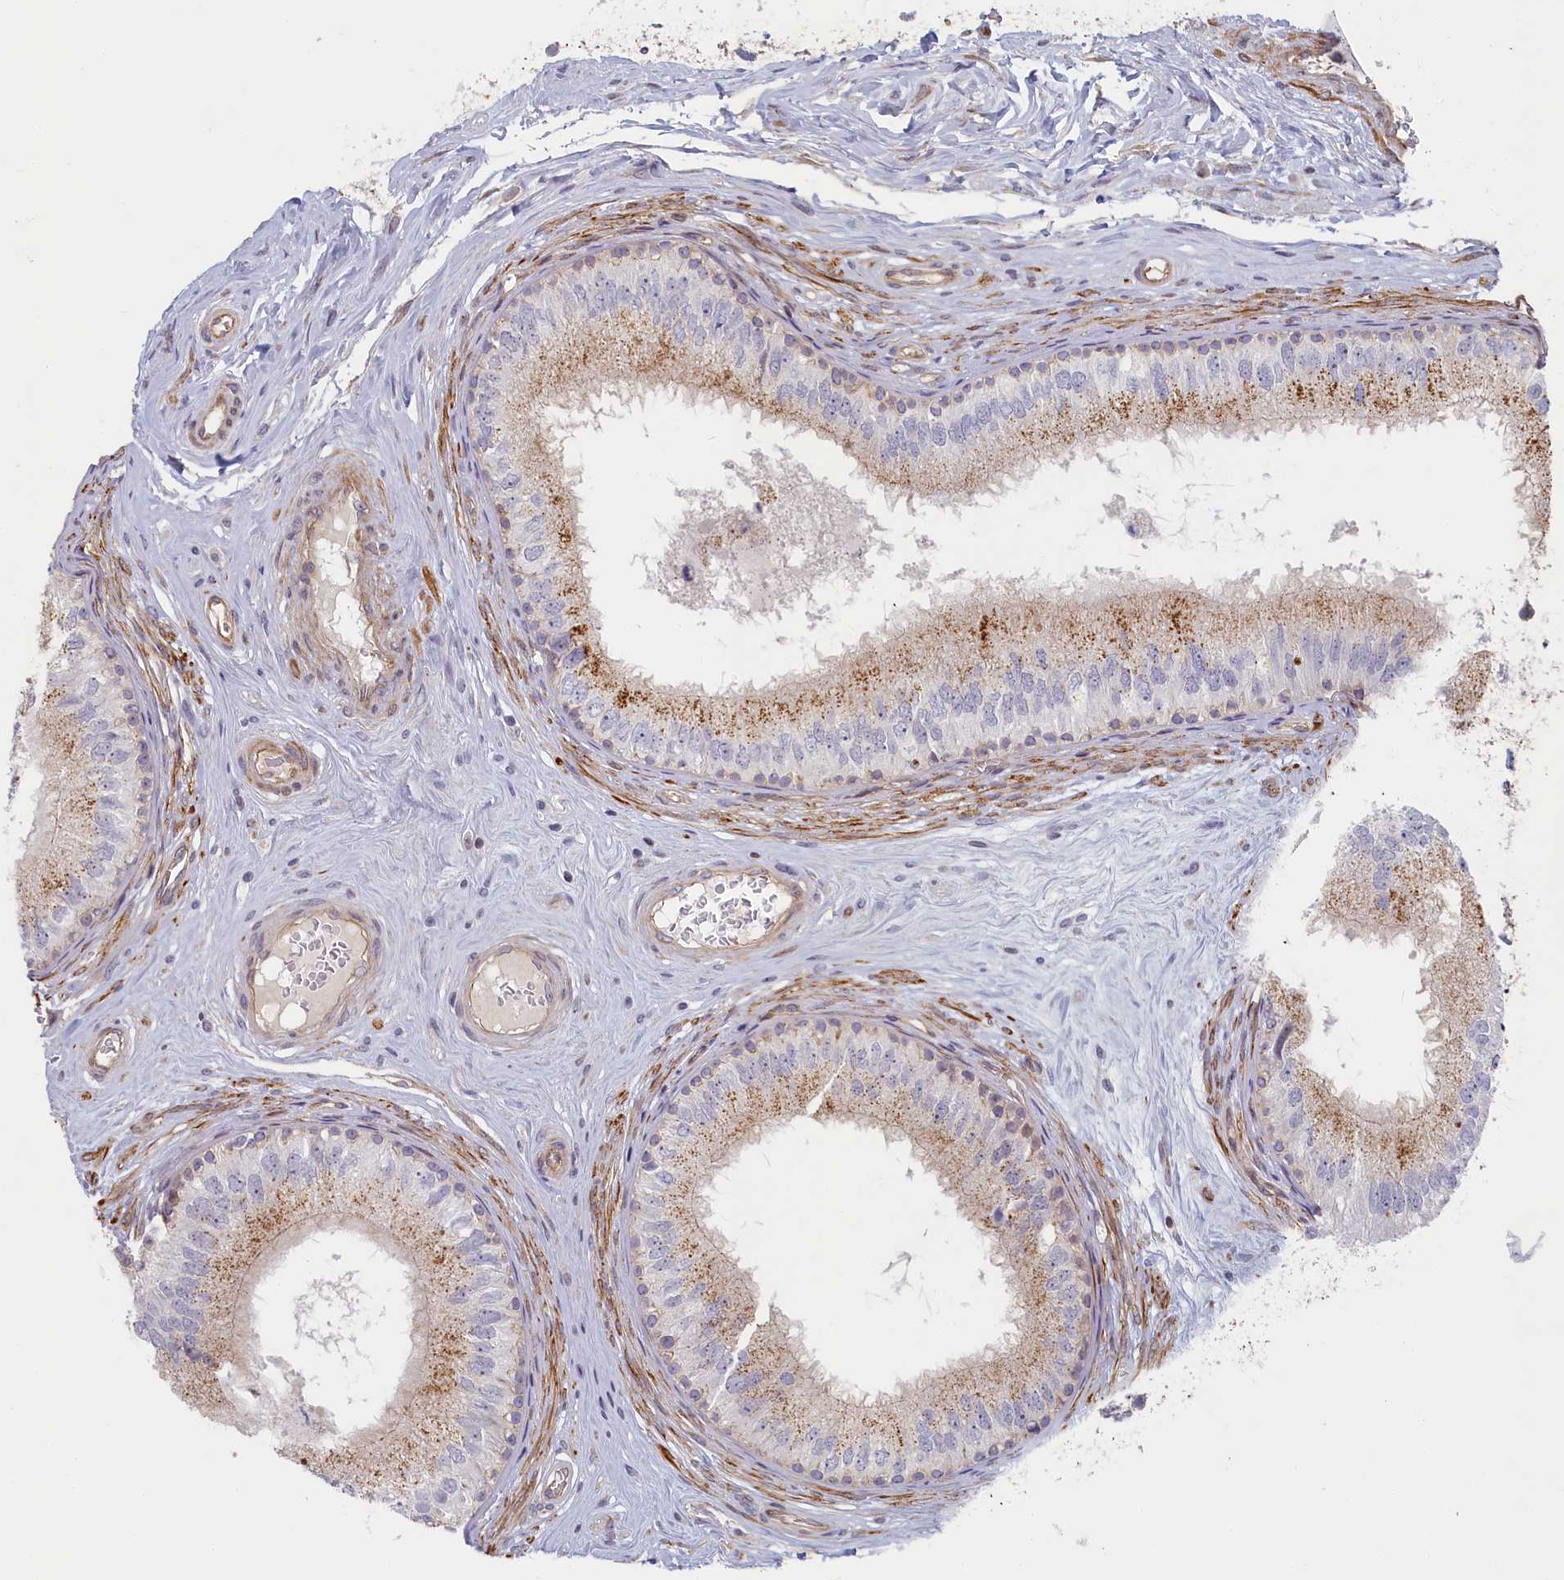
{"staining": {"intensity": "moderate", "quantity": "25%-75%", "location": "cytoplasmic/membranous"}, "tissue": "epididymis", "cell_type": "Glandular cells", "image_type": "normal", "snomed": [{"axis": "morphology", "description": "Normal tissue, NOS"}, {"axis": "topography", "description": "Epididymis"}], "caption": "Immunohistochemical staining of unremarkable epididymis shows 25%-75% levels of moderate cytoplasmic/membranous protein expression in about 25%-75% of glandular cells.", "gene": "INTS4", "patient": {"sex": "male", "age": 33}}